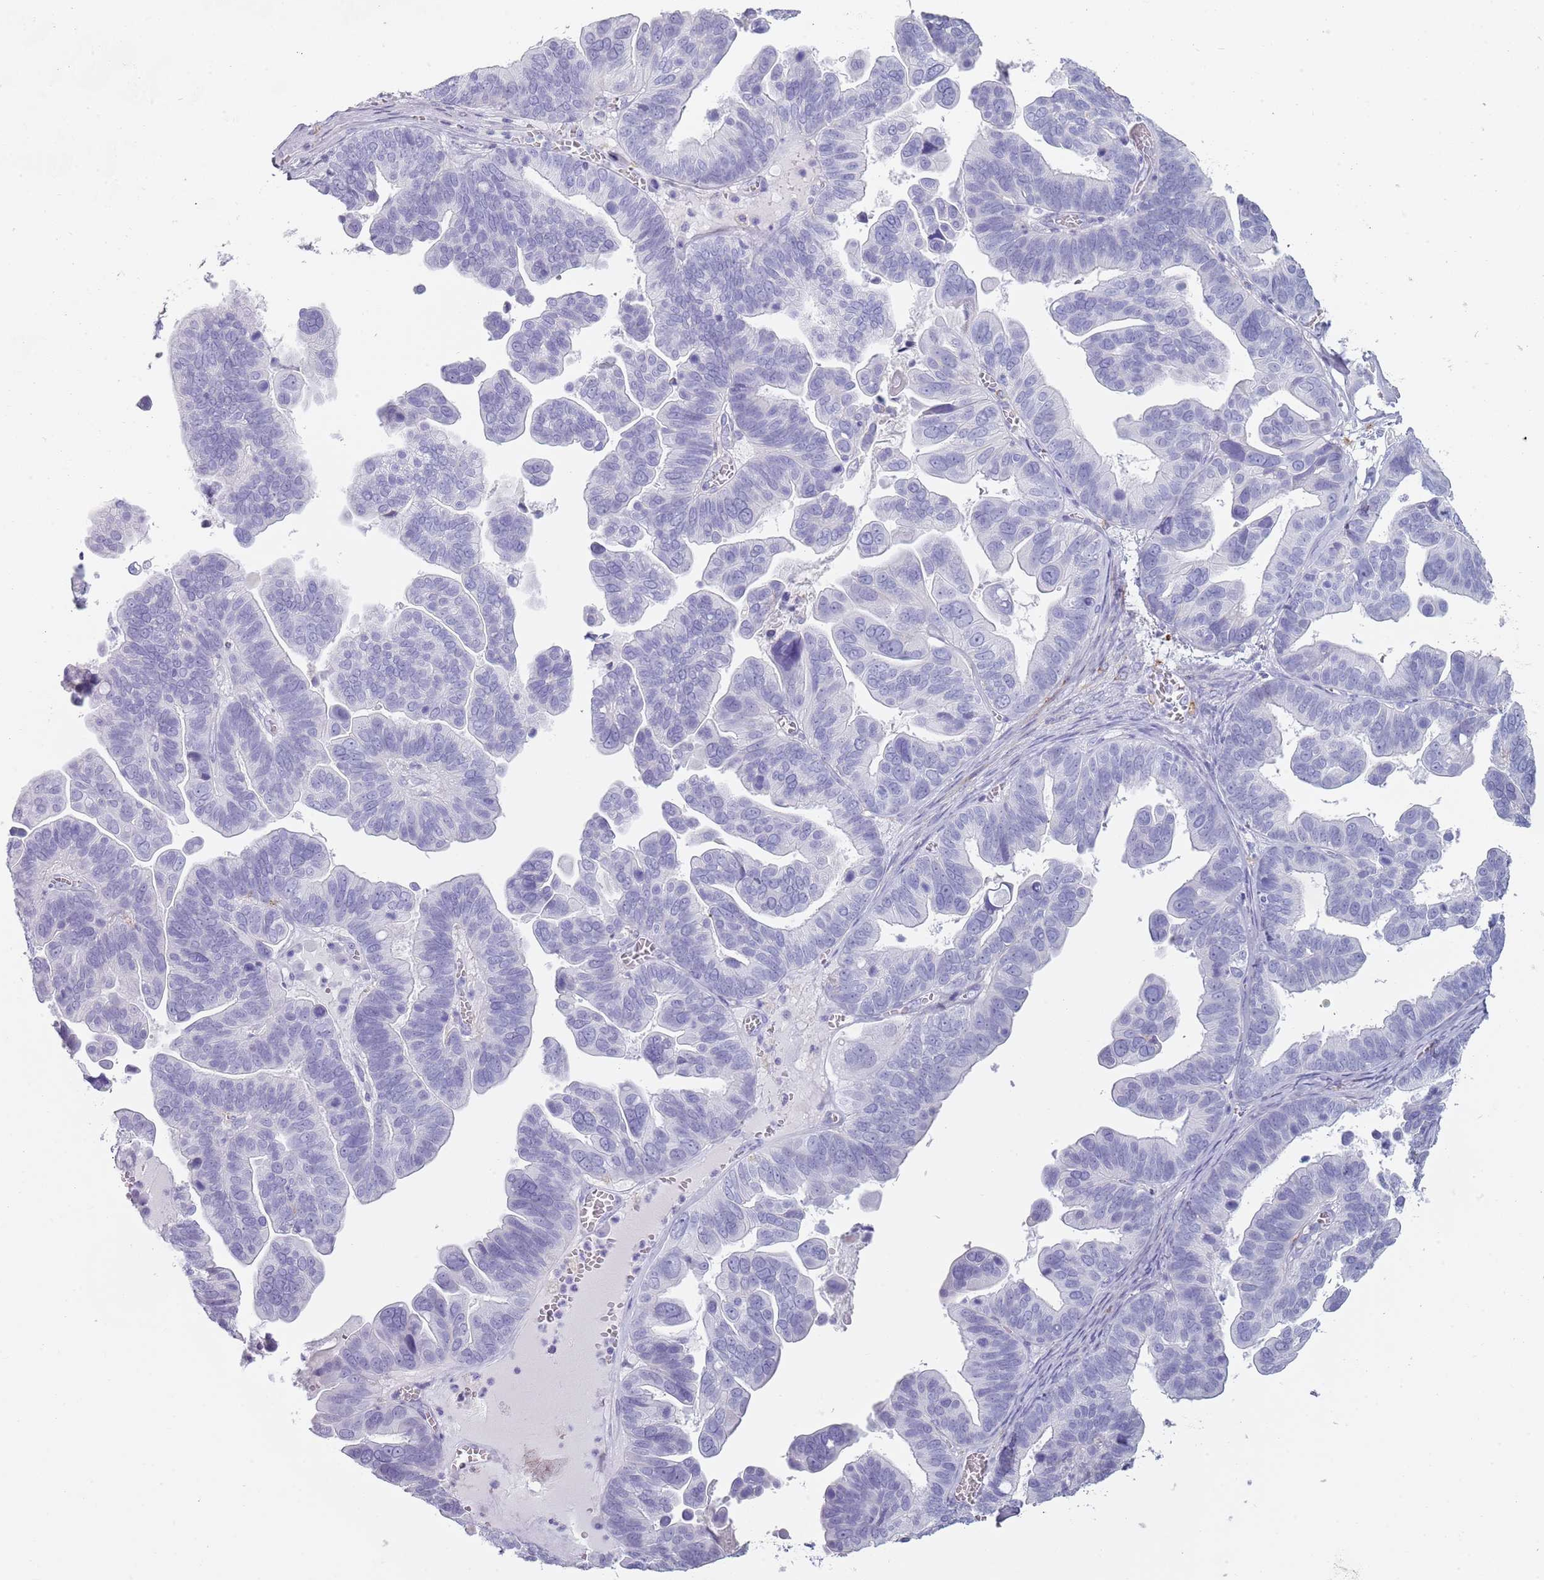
{"staining": {"intensity": "negative", "quantity": "none", "location": "none"}, "tissue": "ovarian cancer", "cell_type": "Tumor cells", "image_type": "cancer", "snomed": [{"axis": "morphology", "description": "Cystadenocarcinoma, serous, NOS"}, {"axis": "topography", "description": "Ovary"}], "caption": "IHC photomicrograph of ovarian cancer (serous cystadenocarcinoma) stained for a protein (brown), which demonstrates no expression in tumor cells.", "gene": "COLEC12", "patient": {"sex": "female", "age": 56}}